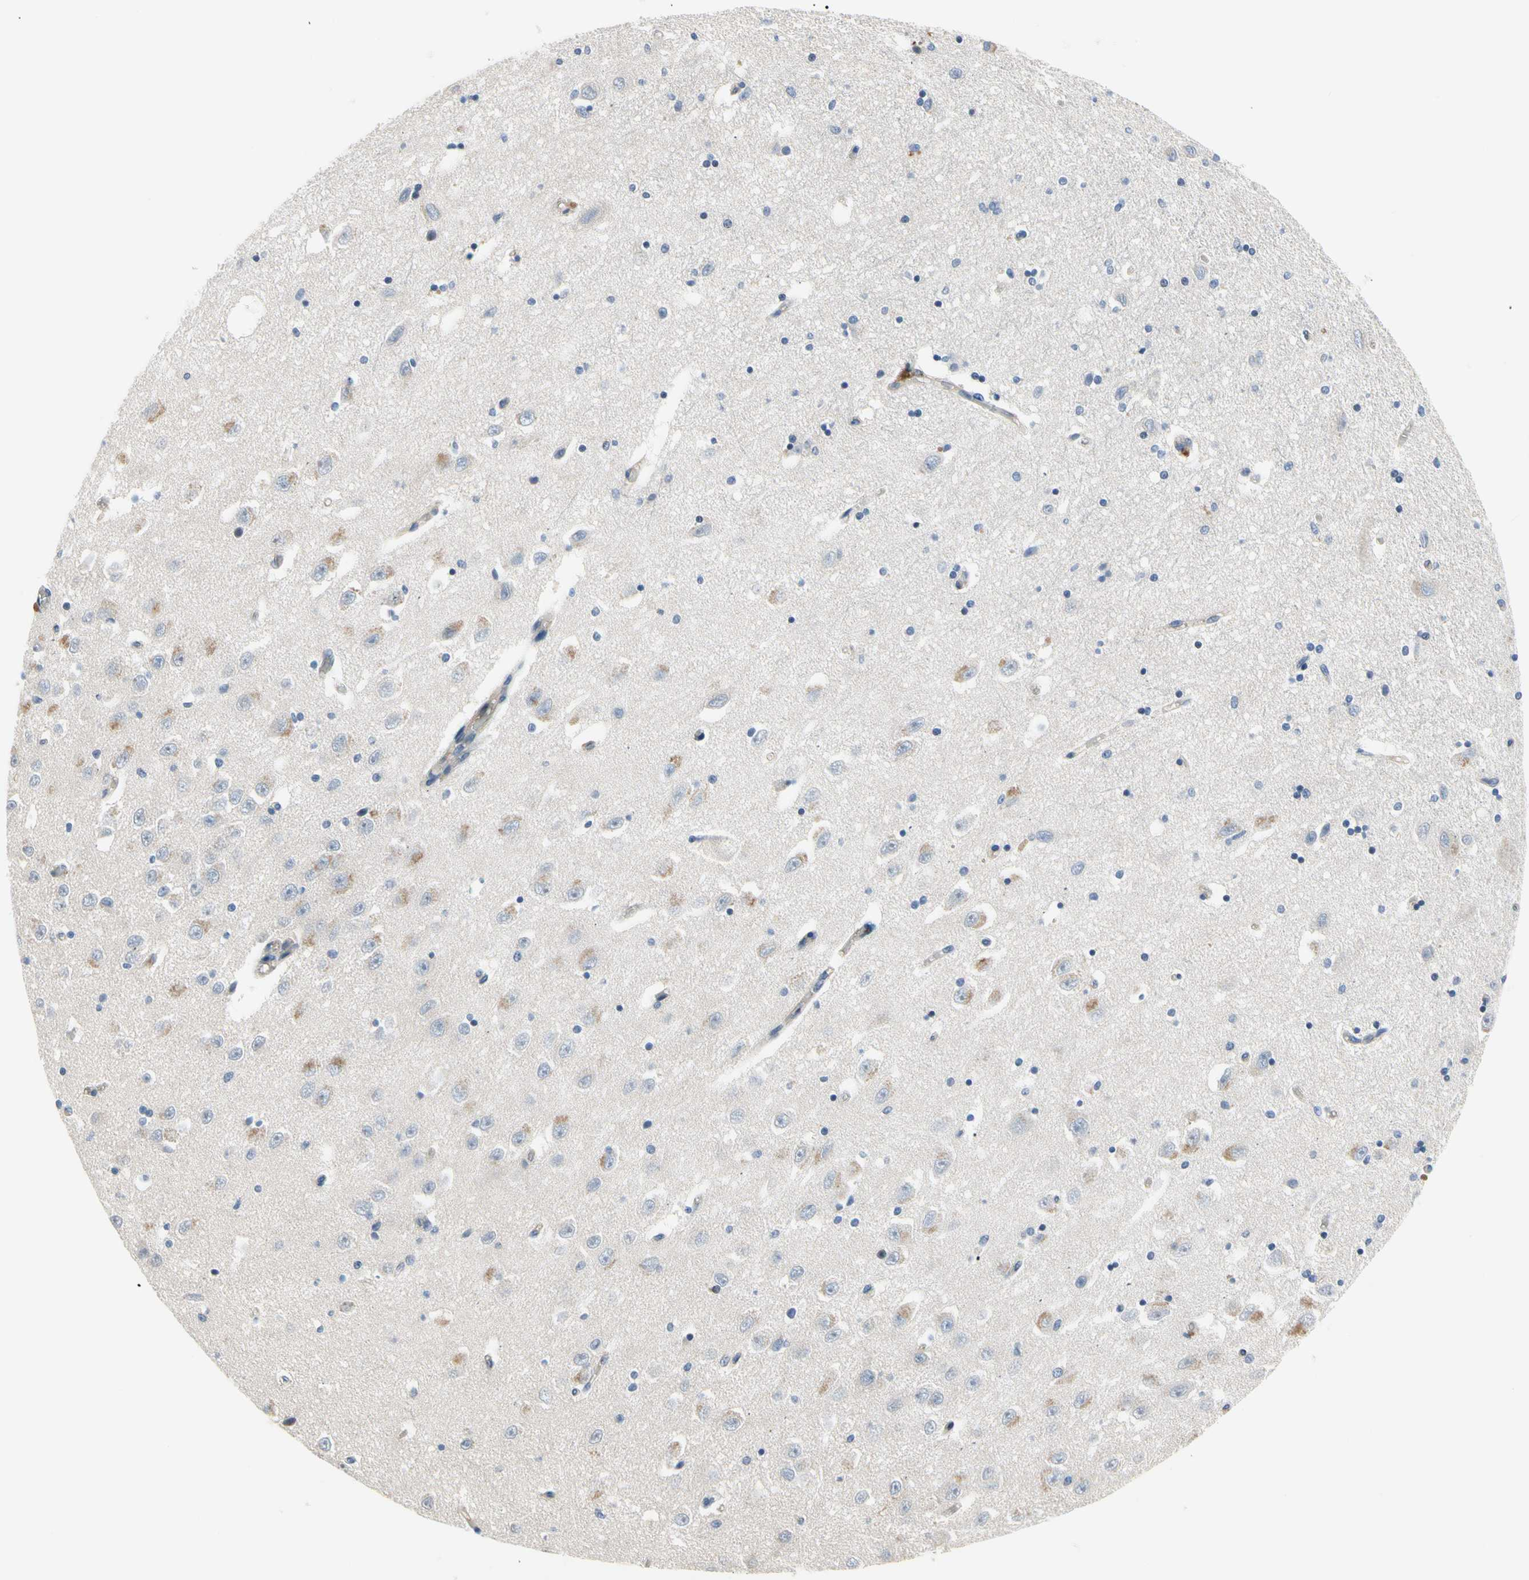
{"staining": {"intensity": "negative", "quantity": "none", "location": "none"}, "tissue": "hippocampus", "cell_type": "Glial cells", "image_type": "normal", "snomed": [{"axis": "morphology", "description": "Normal tissue, NOS"}, {"axis": "topography", "description": "Hippocampus"}], "caption": "Hippocampus was stained to show a protein in brown. There is no significant expression in glial cells. (Brightfield microscopy of DAB IHC at high magnification).", "gene": "LGR6", "patient": {"sex": "female", "age": 54}}